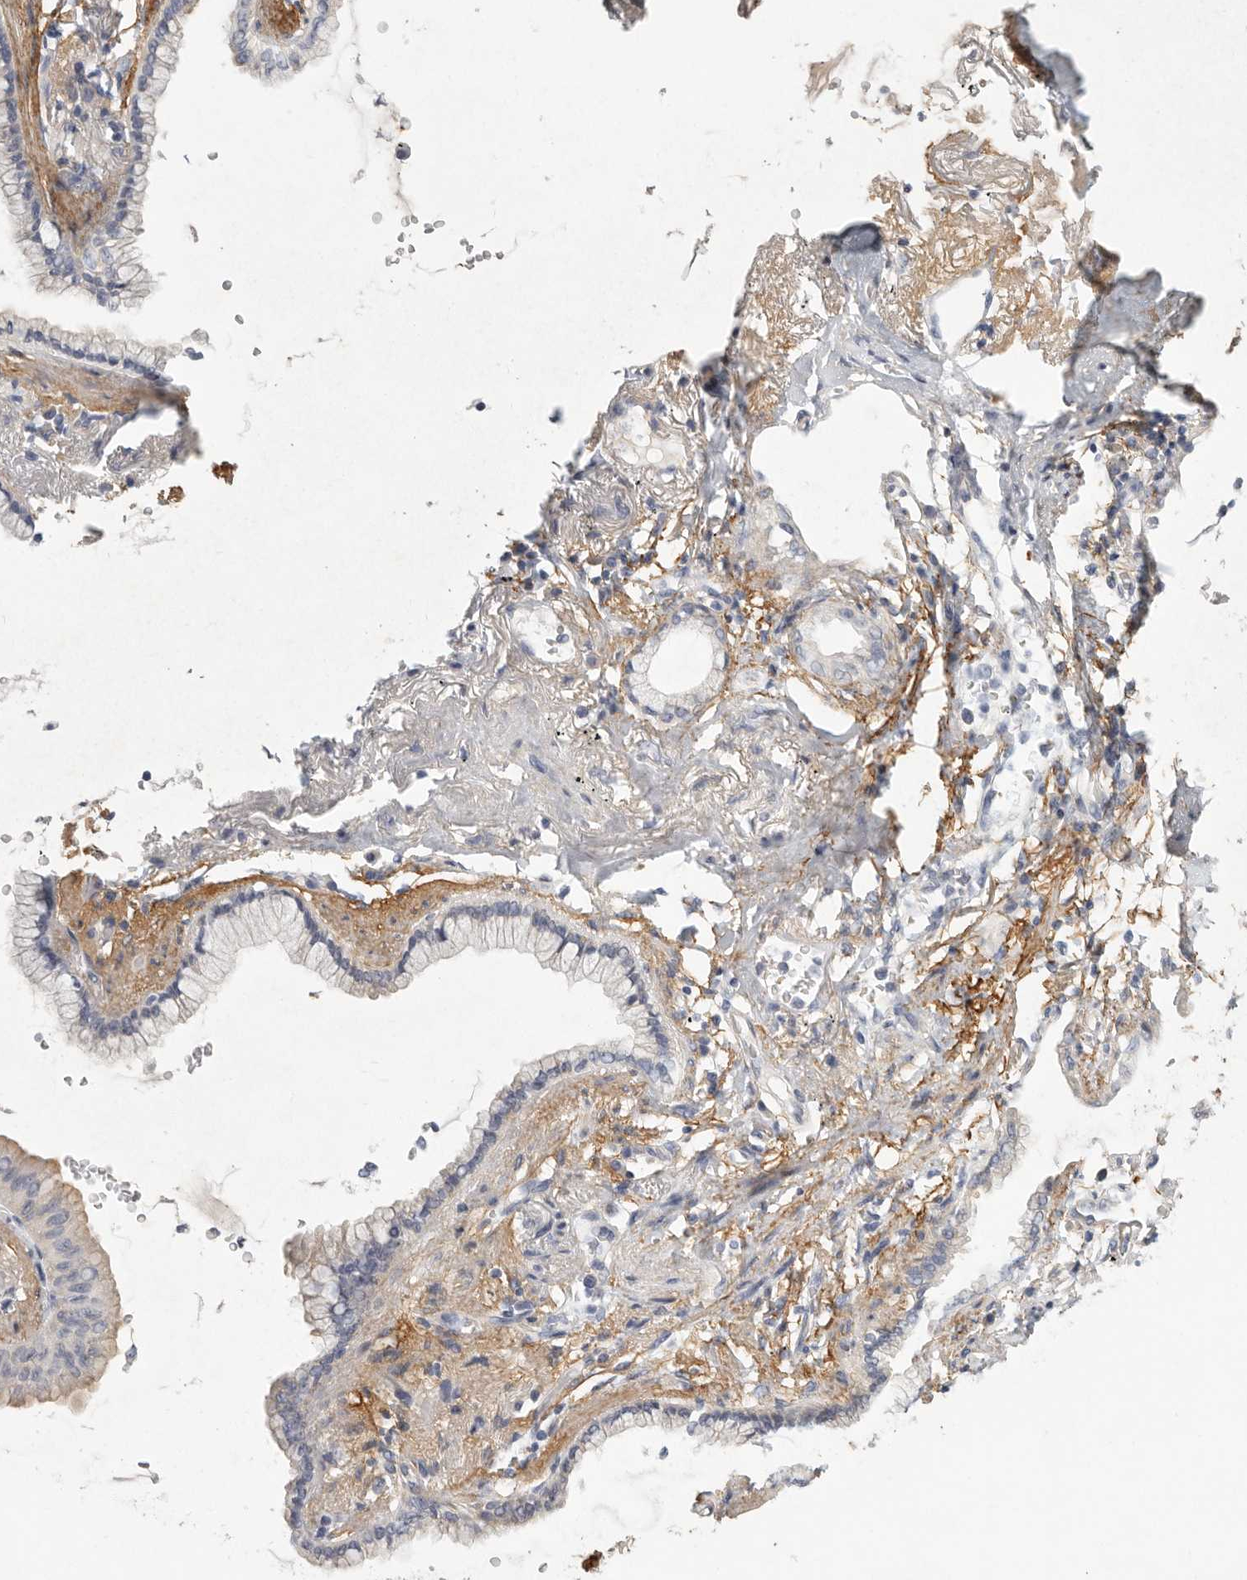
{"staining": {"intensity": "weak", "quantity": "<25%", "location": "cytoplasmic/membranous"}, "tissue": "lung cancer", "cell_type": "Tumor cells", "image_type": "cancer", "snomed": [{"axis": "morphology", "description": "Adenocarcinoma, NOS"}, {"axis": "topography", "description": "Lung"}], "caption": "IHC histopathology image of neoplastic tissue: human lung adenocarcinoma stained with DAB (3,3'-diaminobenzidine) shows no significant protein staining in tumor cells. (DAB immunohistochemistry (IHC) visualized using brightfield microscopy, high magnification).", "gene": "CFAP298", "patient": {"sex": "female", "age": 70}}